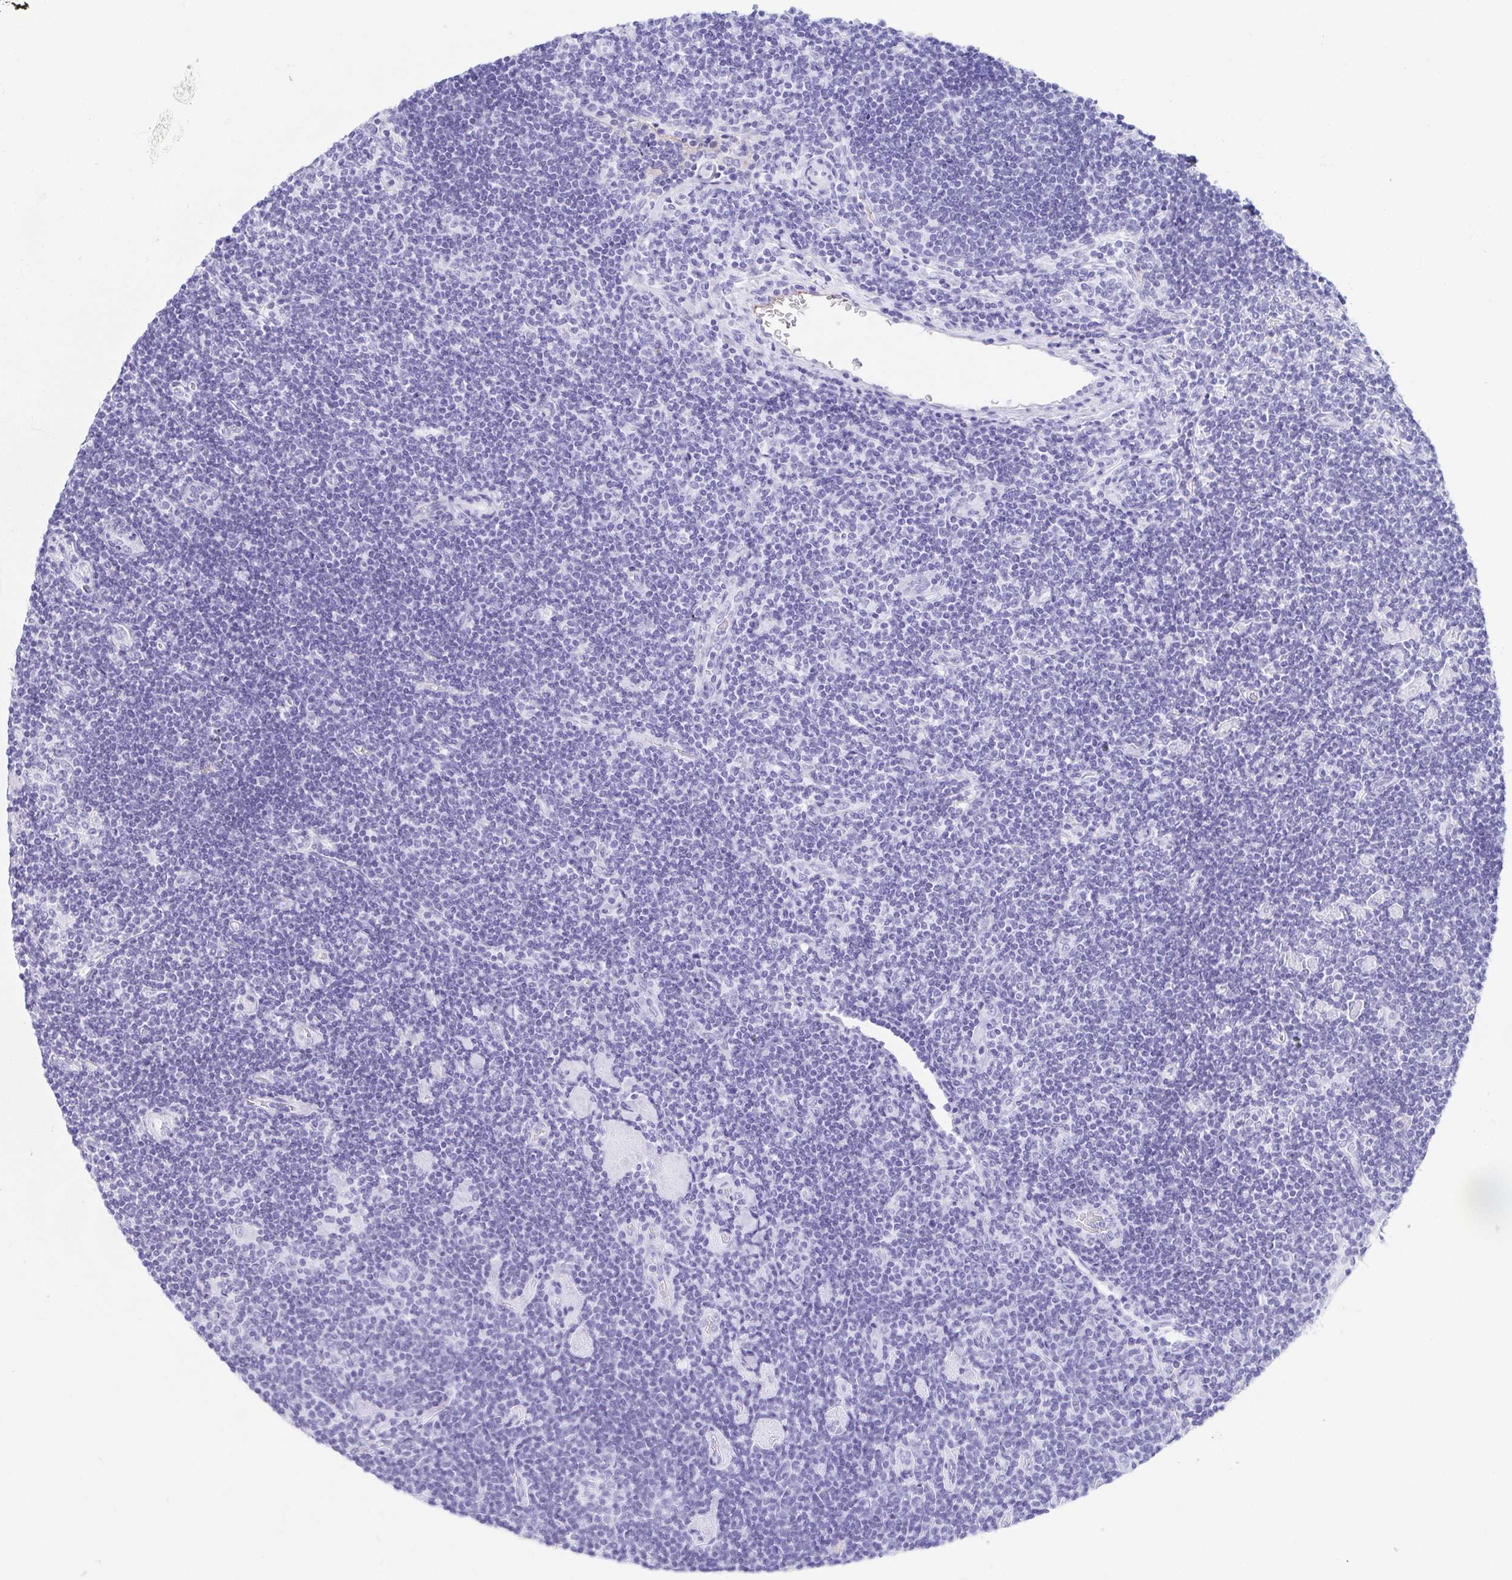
{"staining": {"intensity": "negative", "quantity": "none", "location": "none"}, "tissue": "lymphoma", "cell_type": "Tumor cells", "image_type": "cancer", "snomed": [{"axis": "morphology", "description": "Hodgkin's disease, NOS"}, {"axis": "topography", "description": "Lymph node"}], "caption": "There is no significant positivity in tumor cells of lymphoma.", "gene": "GKN1", "patient": {"sex": "male", "age": 40}}